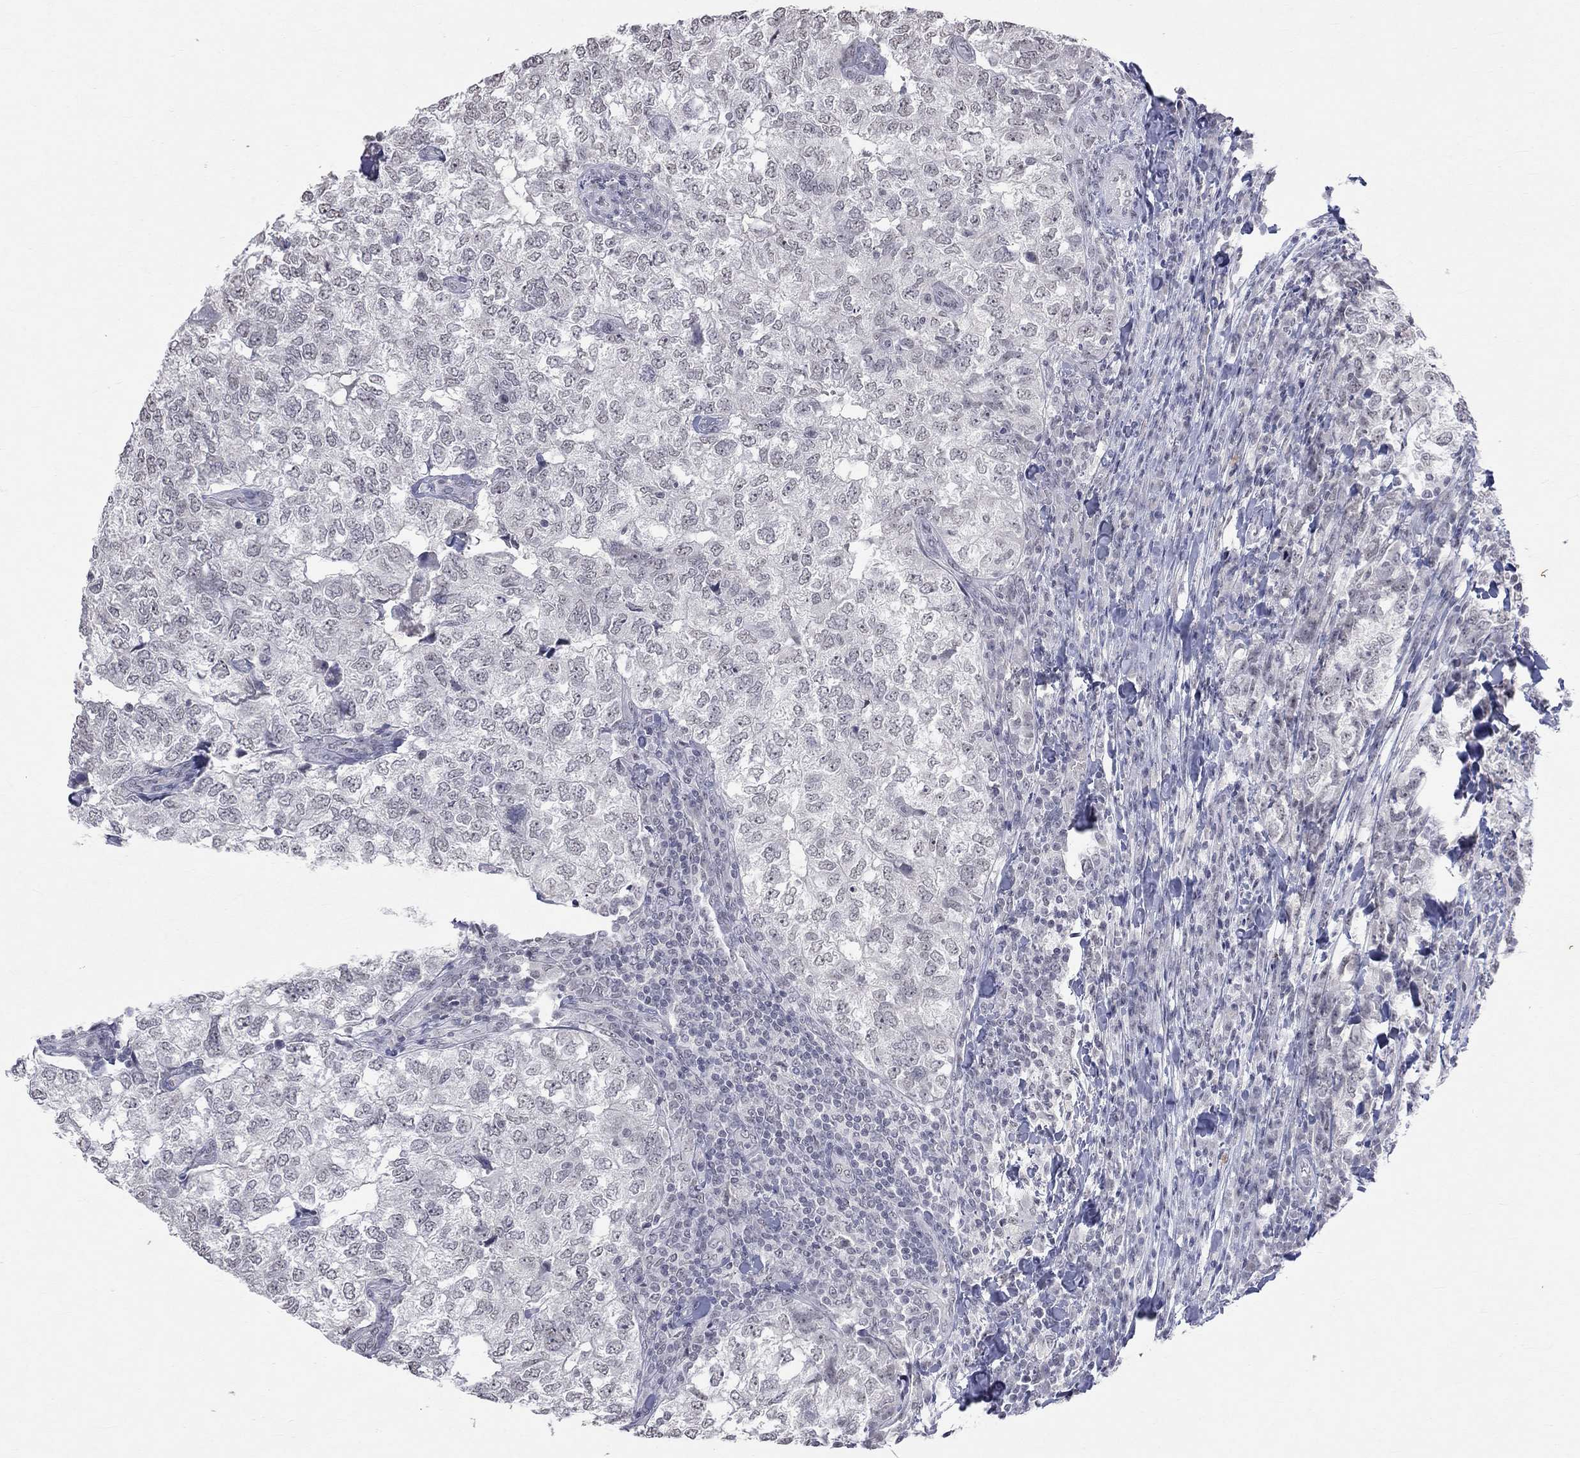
{"staining": {"intensity": "negative", "quantity": "none", "location": "none"}, "tissue": "breast cancer", "cell_type": "Tumor cells", "image_type": "cancer", "snomed": [{"axis": "morphology", "description": "Duct carcinoma"}, {"axis": "topography", "description": "Breast"}], "caption": "Tumor cells are negative for brown protein staining in breast infiltrating ductal carcinoma.", "gene": "TMEM143", "patient": {"sex": "female", "age": 30}}